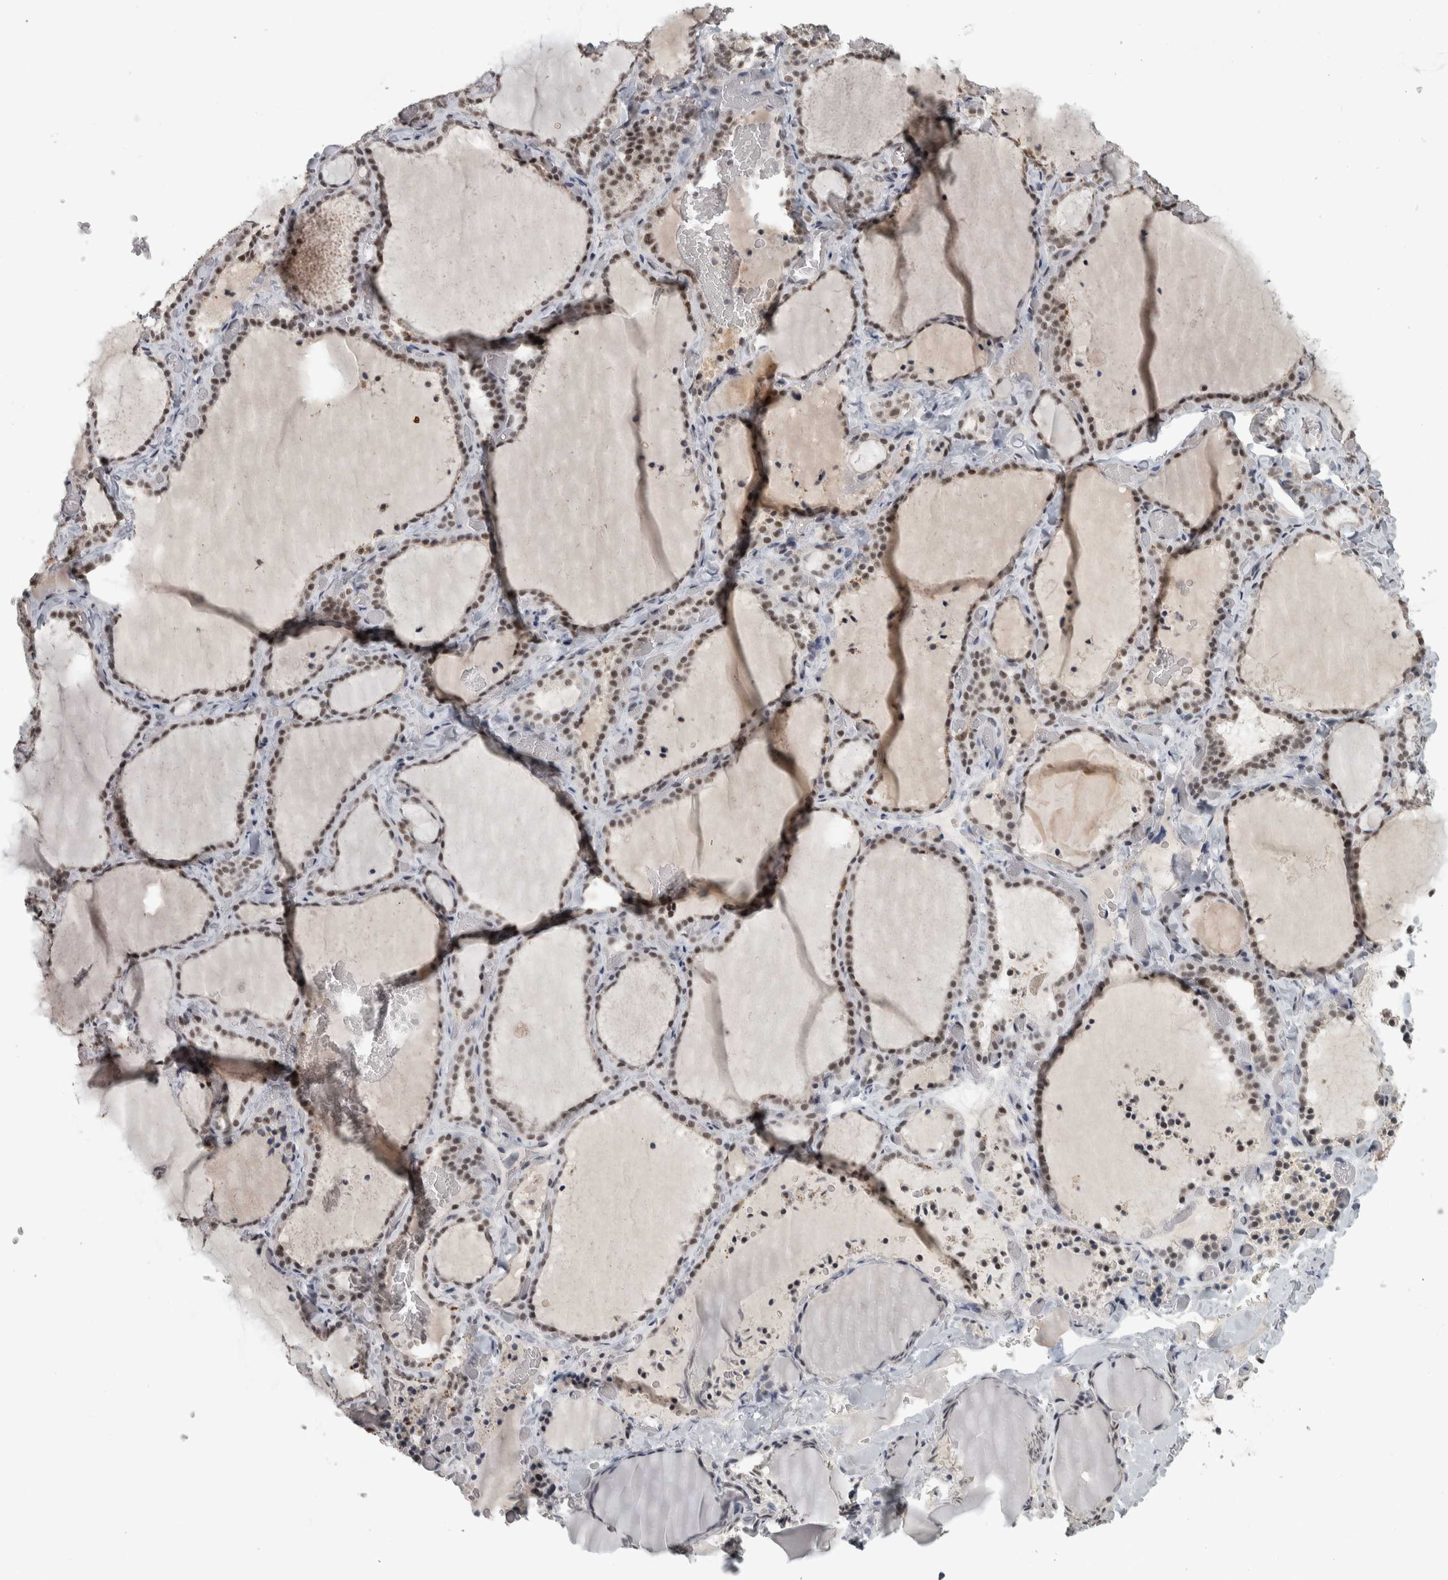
{"staining": {"intensity": "strong", "quantity": ">75%", "location": "nuclear"}, "tissue": "thyroid gland", "cell_type": "Glandular cells", "image_type": "normal", "snomed": [{"axis": "morphology", "description": "Normal tissue, NOS"}, {"axis": "topography", "description": "Thyroid gland"}], "caption": "Immunohistochemistry staining of benign thyroid gland, which demonstrates high levels of strong nuclear staining in about >75% of glandular cells indicating strong nuclear protein expression. The staining was performed using DAB (3,3'-diaminobenzidine) (brown) for protein detection and nuclei were counterstained in hematoxylin (blue).", "gene": "DDX42", "patient": {"sex": "female", "age": 22}}